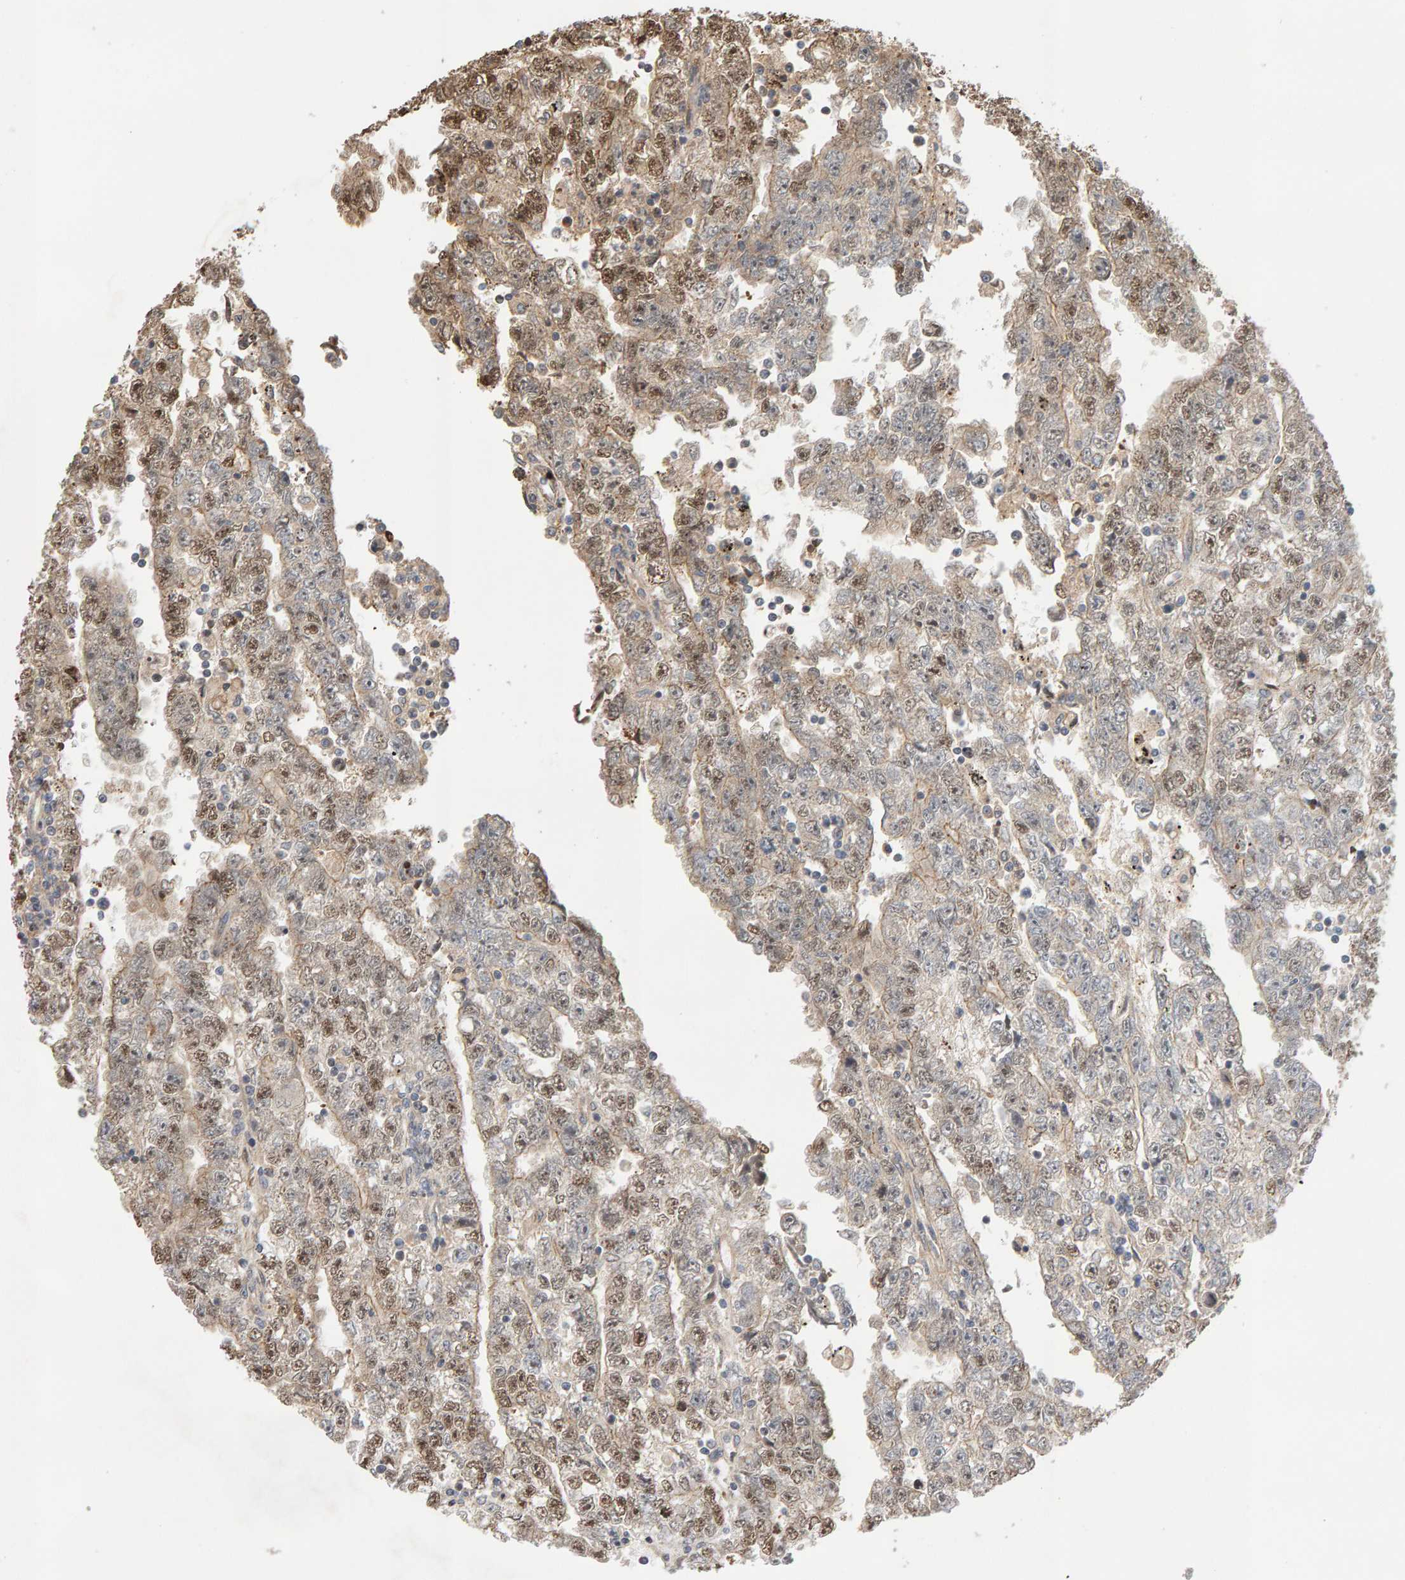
{"staining": {"intensity": "moderate", "quantity": "25%-75%", "location": "nuclear"}, "tissue": "testis cancer", "cell_type": "Tumor cells", "image_type": "cancer", "snomed": [{"axis": "morphology", "description": "Carcinoma, Embryonal, NOS"}, {"axis": "topography", "description": "Testis"}], "caption": "About 25%-75% of tumor cells in human embryonal carcinoma (testis) display moderate nuclear protein positivity as visualized by brown immunohistochemical staining.", "gene": "LZTS1", "patient": {"sex": "male", "age": 25}}